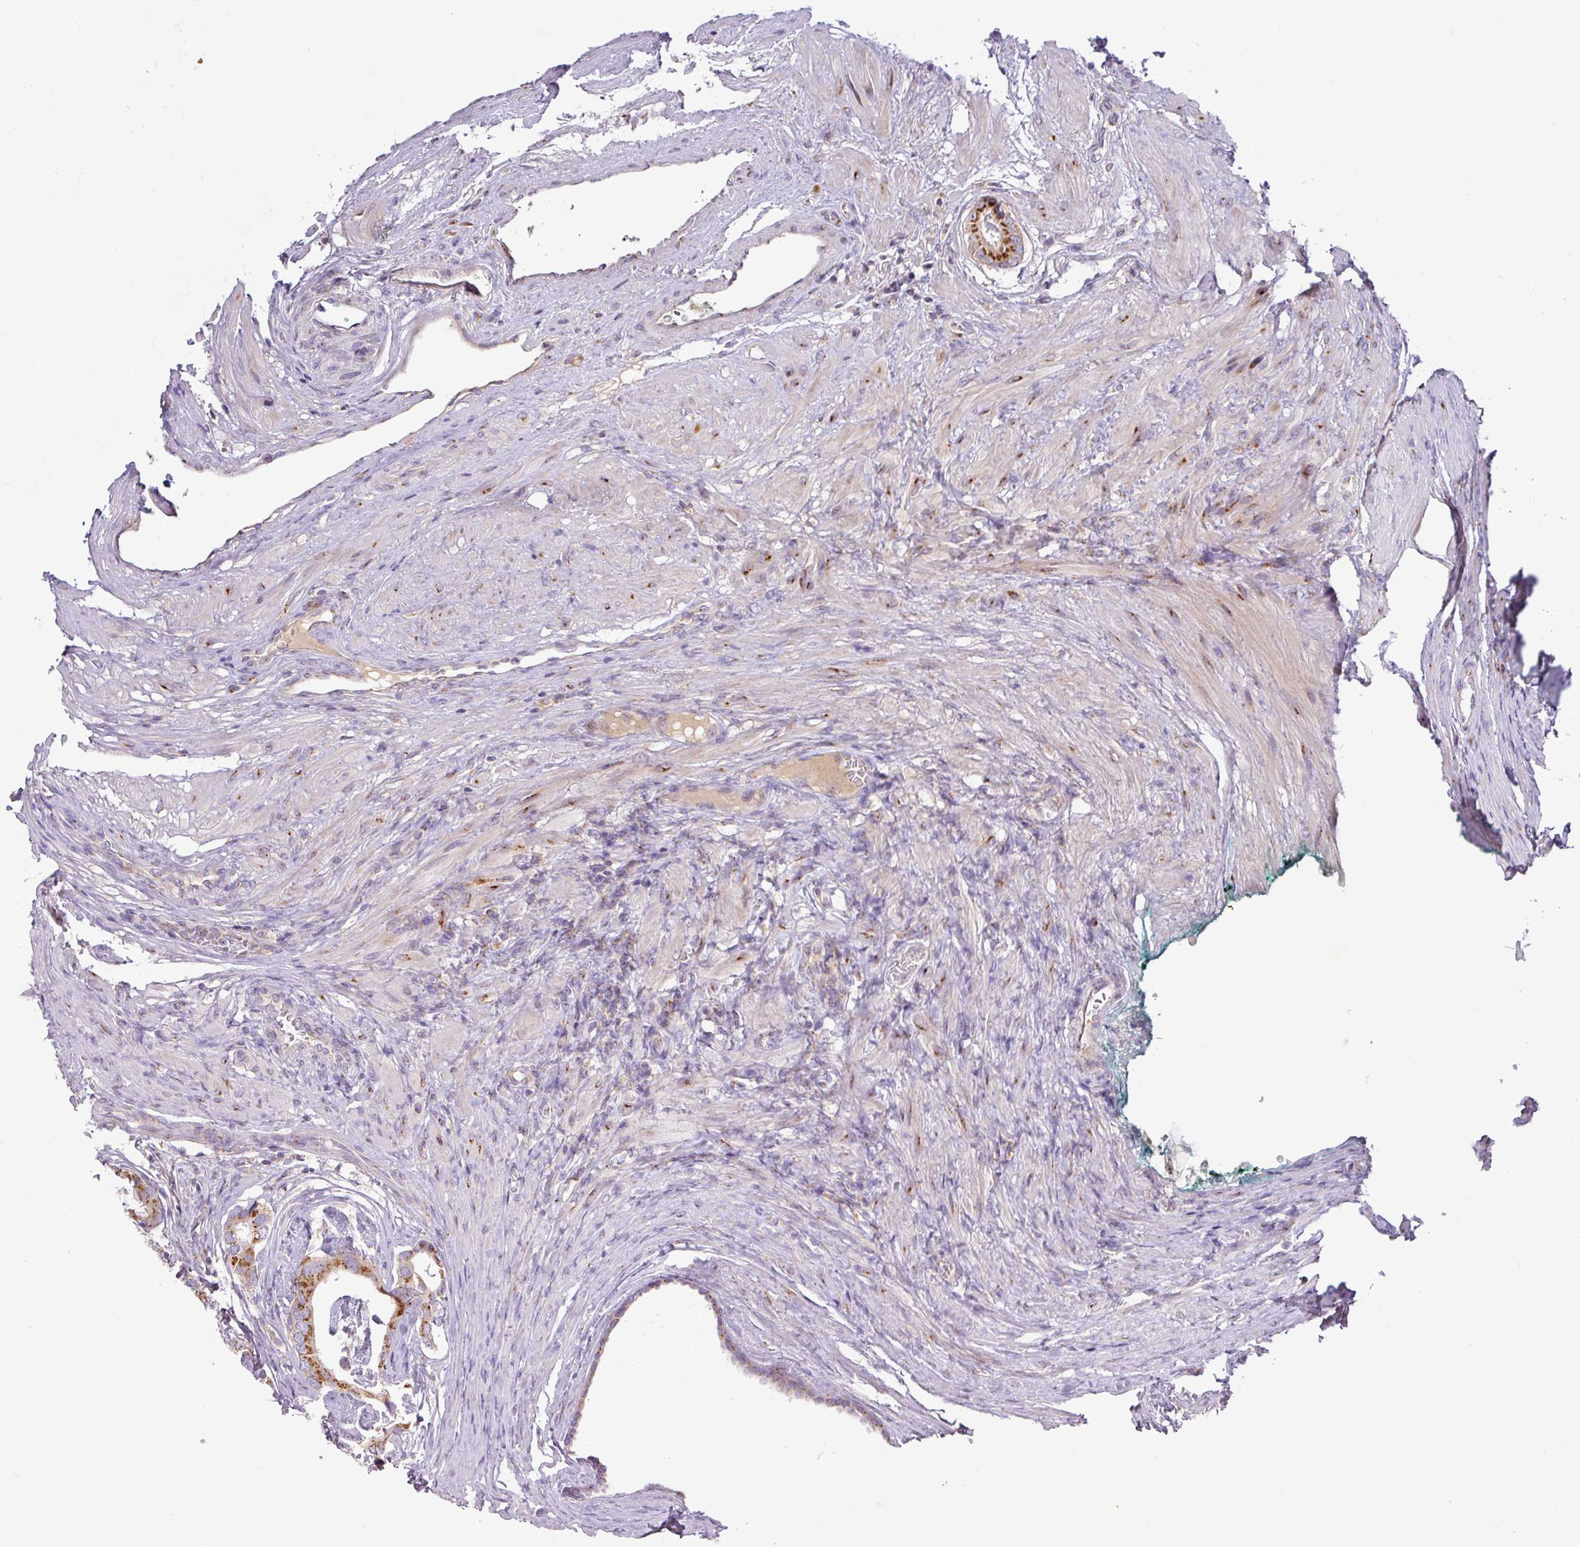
{"staining": {"intensity": "moderate", "quantity": ">75%", "location": "cytoplasmic/membranous"}, "tissue": "prostate cancer", "cell_type": "Tumor cells", "image_type": "cancer", "snomed": [{"axis": "morphology", "description": "Adenocarcinoma, Low grade"}, {"axis": "topography", "description": "Prostate"}], "caption": "The photomicrograph displays immunohistochemical staining of prostate low-grade adenocarcinoma. There is moderate cytoplasmic/membranous staining is seen in about >75% of tumor cells. Immunohistochemistry (ihc) stains the protein of interest in brown and the nuclei are stained blue.", "gene": "VTI1A", "patient": {"sex": "male", "age": 71}}